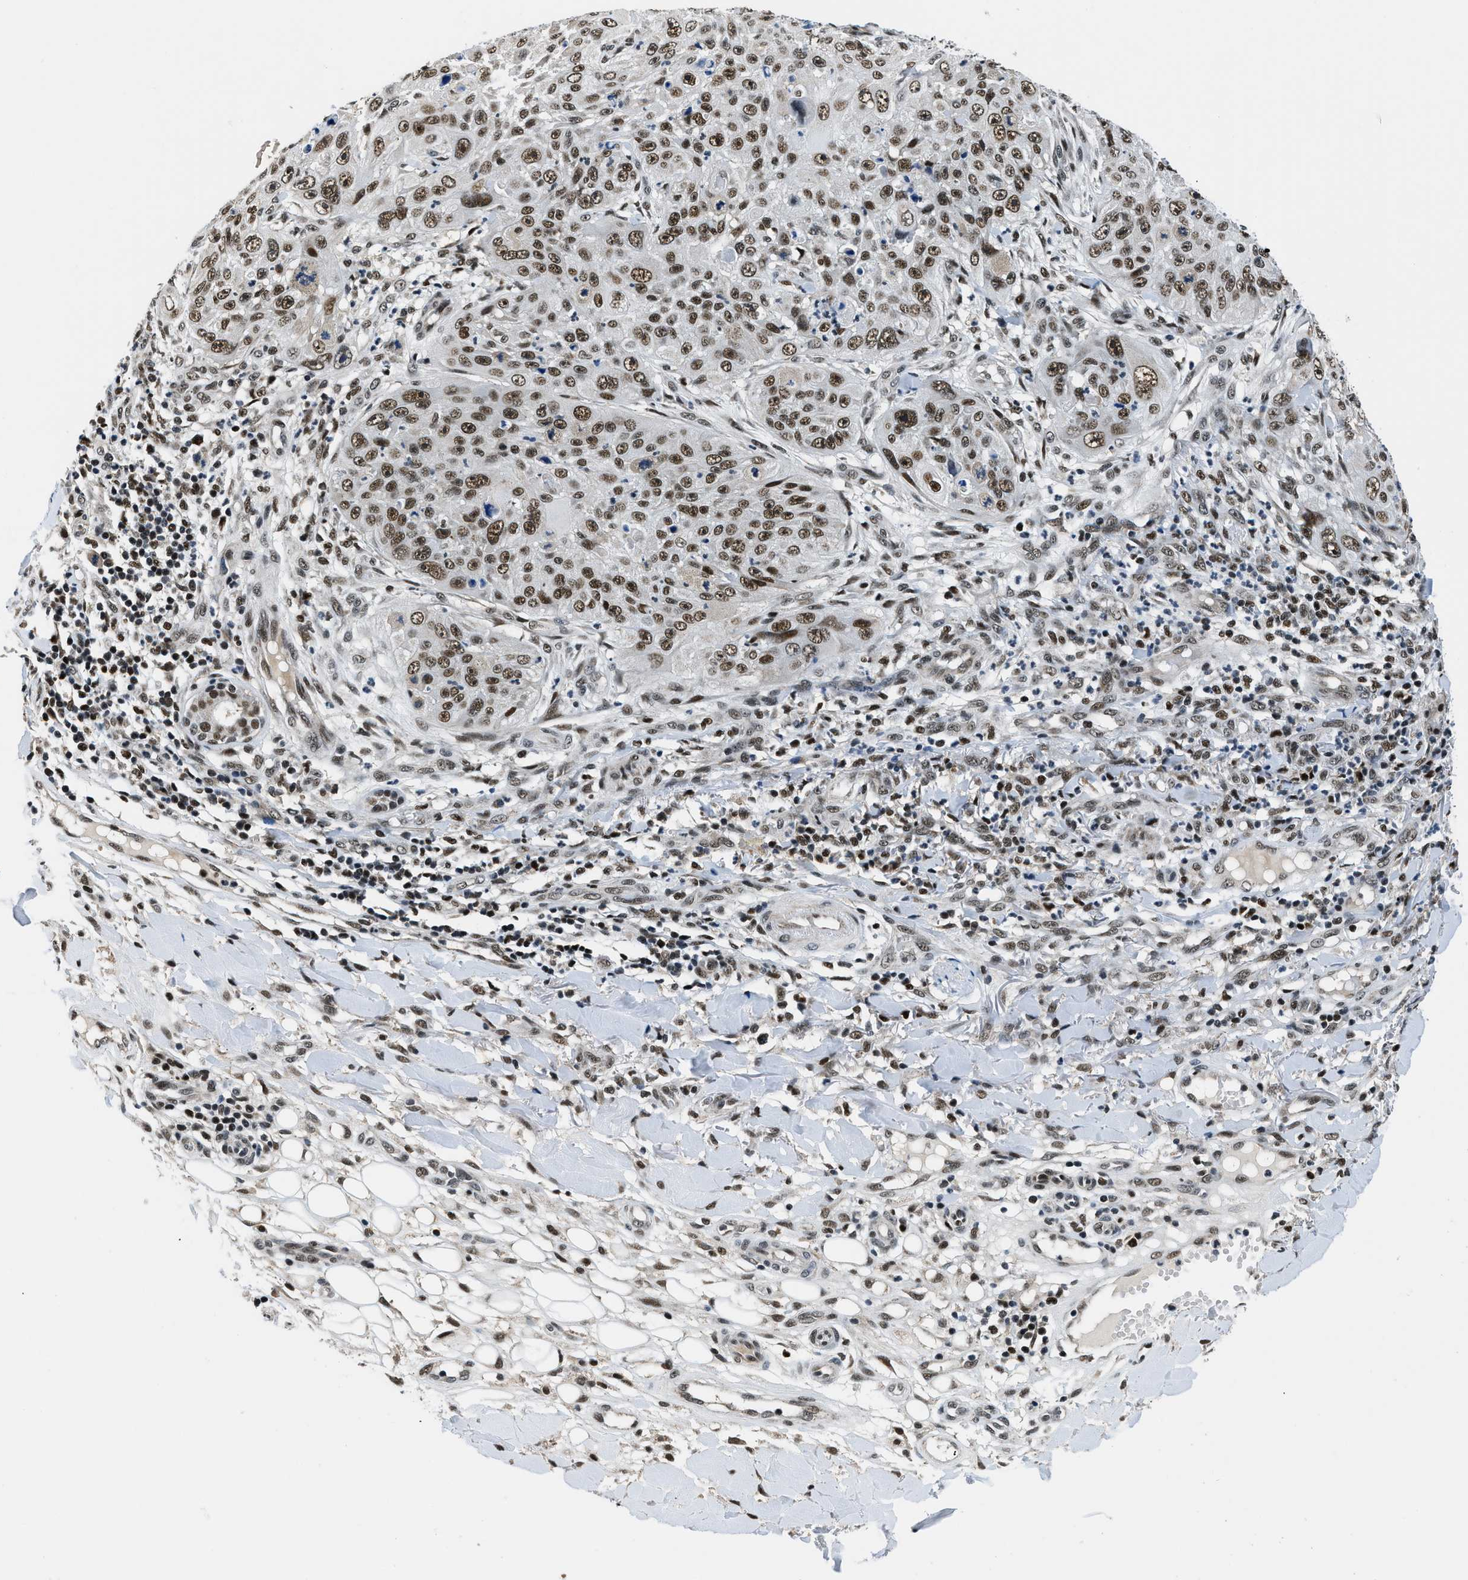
{"staining": {"intensity": "strong", "quantity": ">75%", "location": "nuclear"}, "tissue": "skin cancer", "cell_type": "Tumor cells", "image_type": "cancer", "snomed": [{"axis": "morphology", "description": "Squamous cell carcinoma, NOS"}, {"axis": "topography", "description": "Skin"}], "caption": "Tumor cells reveal high levels of strong nuclear expression in about >75% of cells in skin cancer. (brown staining indicates protein expression, while blue staining denotes nuclei).", "gene": "KDM3B", "patient": {"sex": "female", "age": 80}}